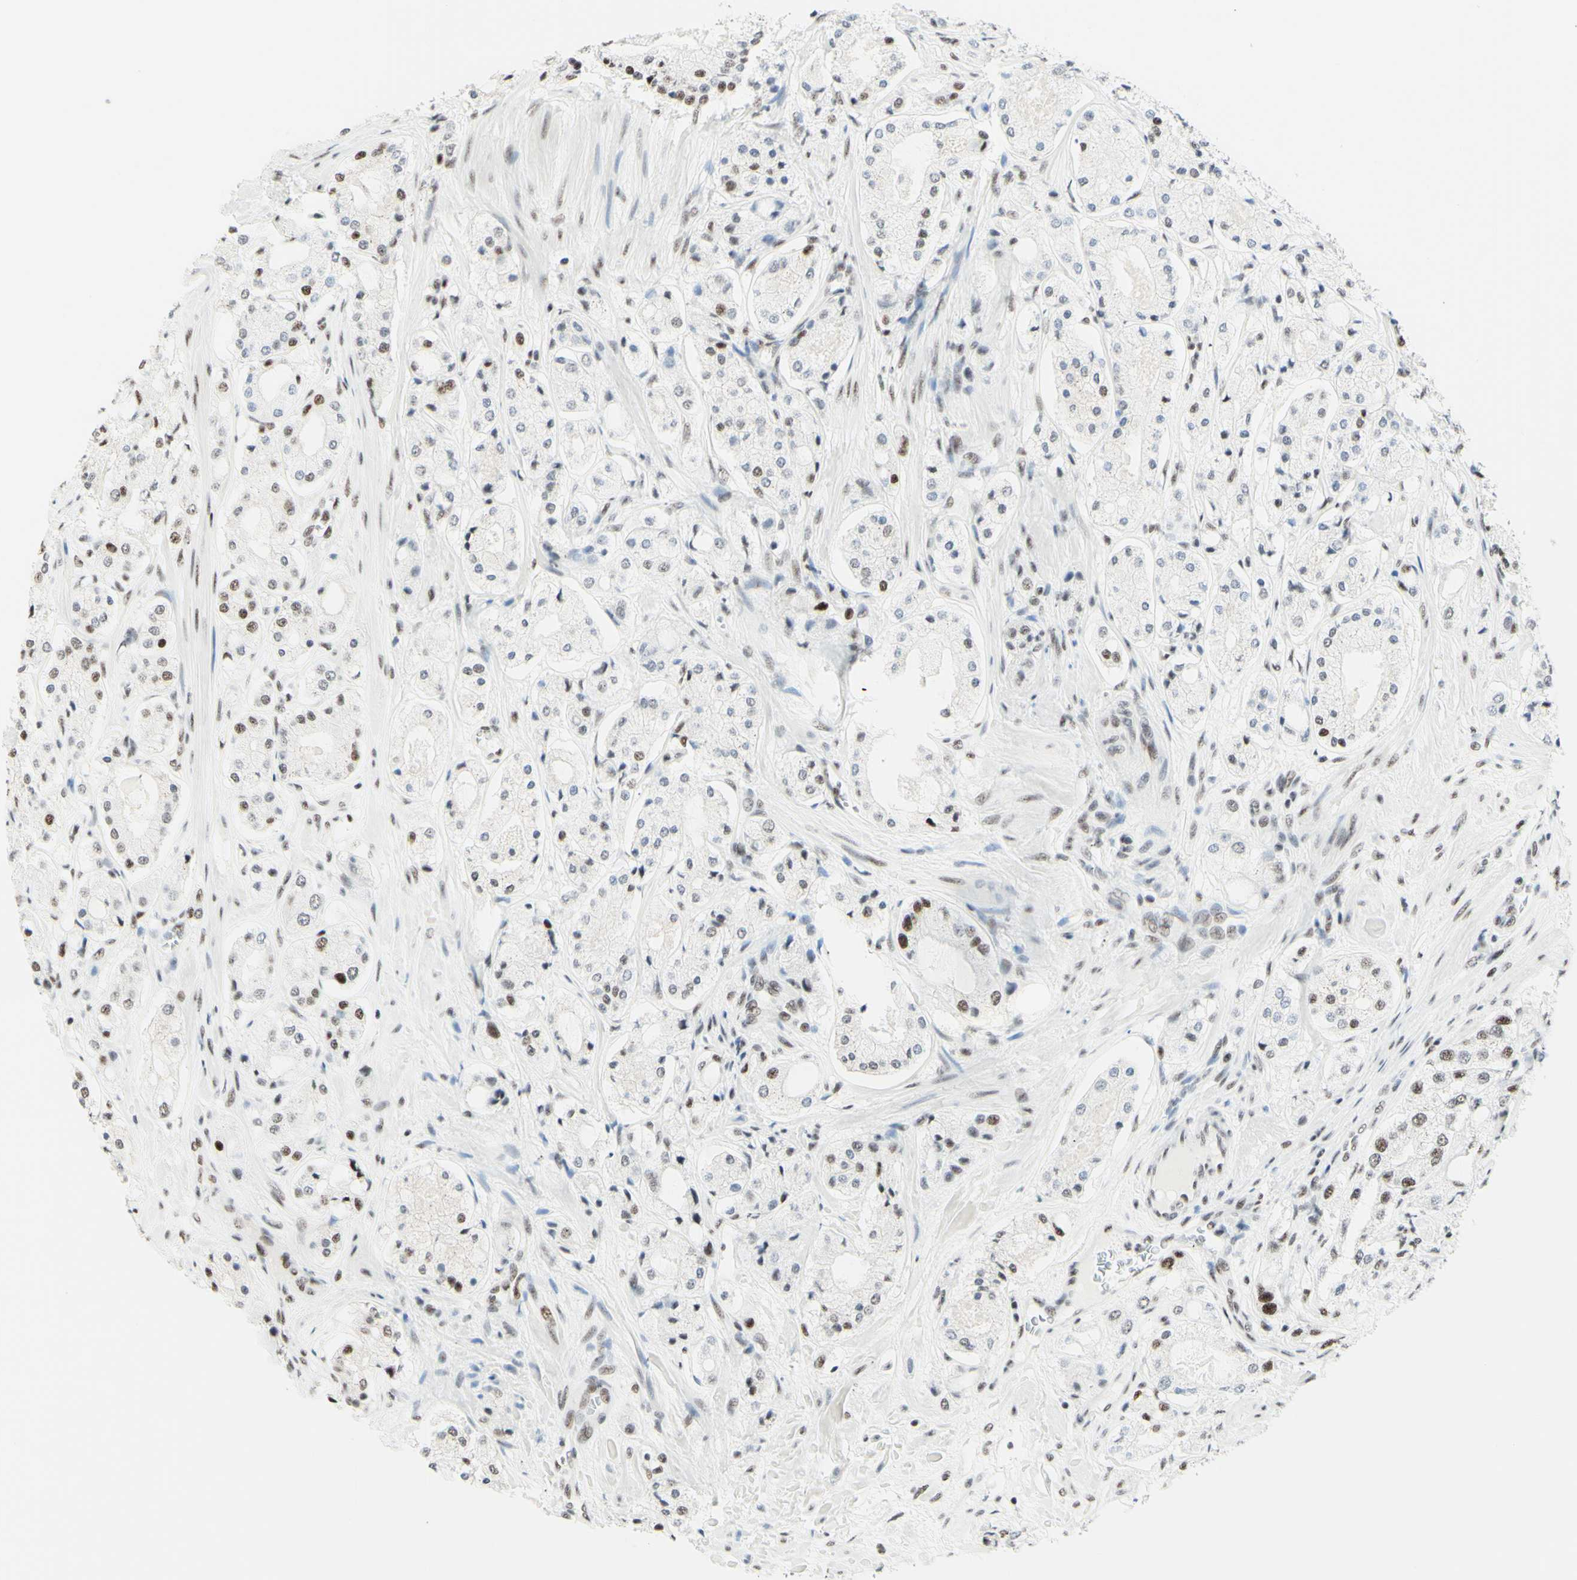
{"staining": {"intensity": "moderate", "quantity": ">75%", "location": "nuclear"}, "tissue": "prostate cancer", "cell_type": "Tumor cells", "image_type": "cancer", "snomed": [{"axis": "morphology", "description": "Adenocarcinoma, High grade"}, {"axis": "topography", "description": "Prostate"}], "caption": "A histopathology image of human adenocarcinoma (high-grade) (prostate) stained for a protein exhibits moderate nuclear brown staining in tumor cells.", "gene": "WTAP", "patient": {"sex": "male", "age": 65}}